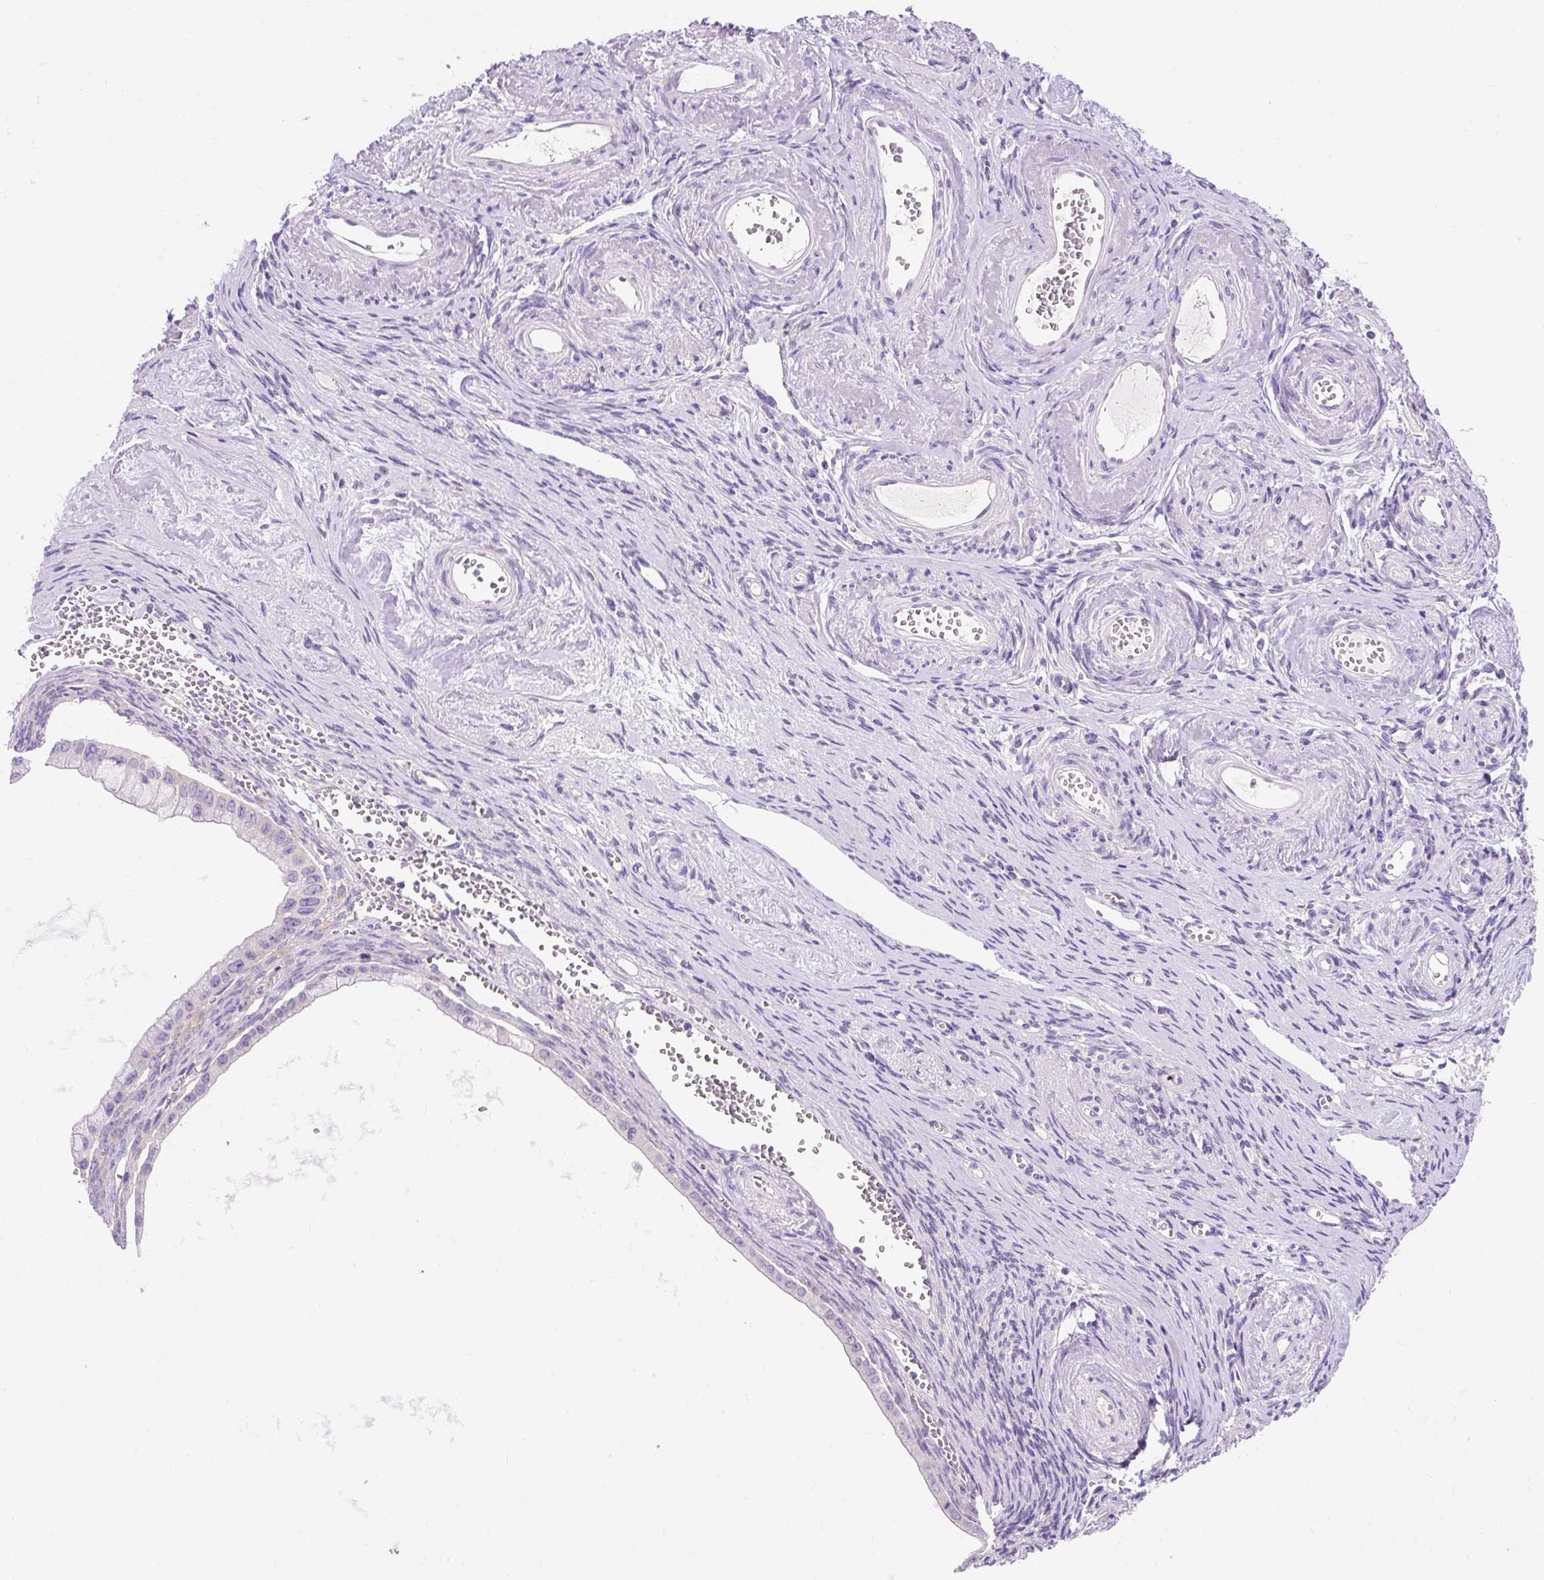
{"staining": {"intensity": "negative", "quantity": "none", "location": "none"}, "tissue": "ovarian cancer", "cell_type": "Tumor cells", "image_type": "cancer", "snomed": [{"axis": "morphology", "description": "Cystadenocarcinoma, mucinous, NOS"}, {"axis": "topography", "description": "Ovary"}], "caption": "Immunohistochemistry micrograph of ovarian cancer stained for a protein (brown), which displays no positivity in tumor cells. (Immunohistochemistry (ihc), brightfield microscopy, high magnification).", "gene": "OR4K15", "patient": {"sex": "female", "age": 59}}